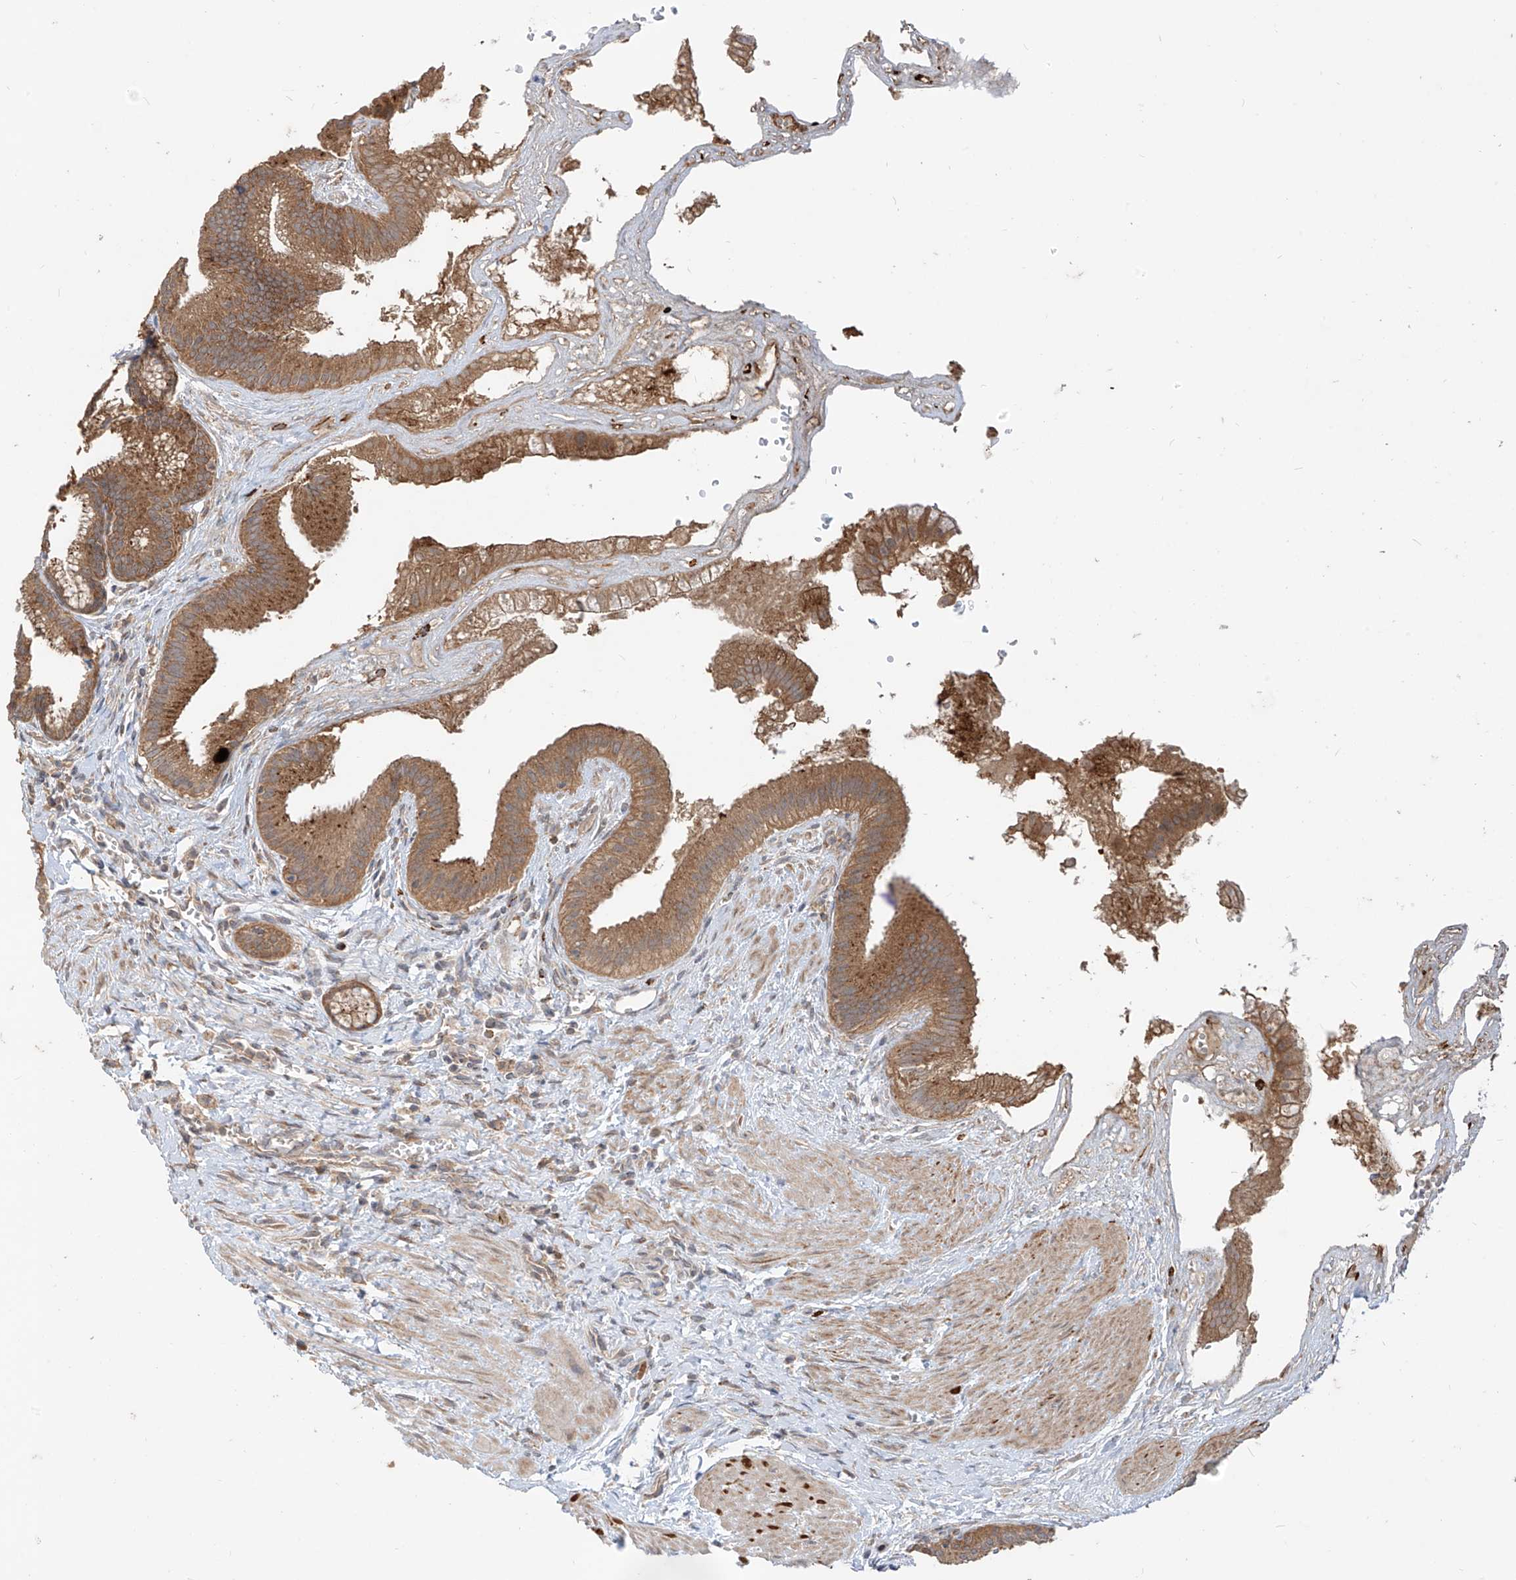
{"staining": {"intensity": "moderate", "quantity": ">75%", "location": "cytoplasmic/membranous"}, "tissue": "gallbladder", "cell_type": "Glandular cells", "image_type": "normal", "snomed": [{"axis": "morphology", "description": "Normal tissue, NOS"}, {"axis": "topography", "description": "Gallbladder"}], "caption": "A medium amount of moderate cytoplasmic/membranous positivity is appreciated in approximately >75% of glandular cells in normal gallbladder.", "gene": "MTUS2", "patient": {"sex": "male", "age": 55}}